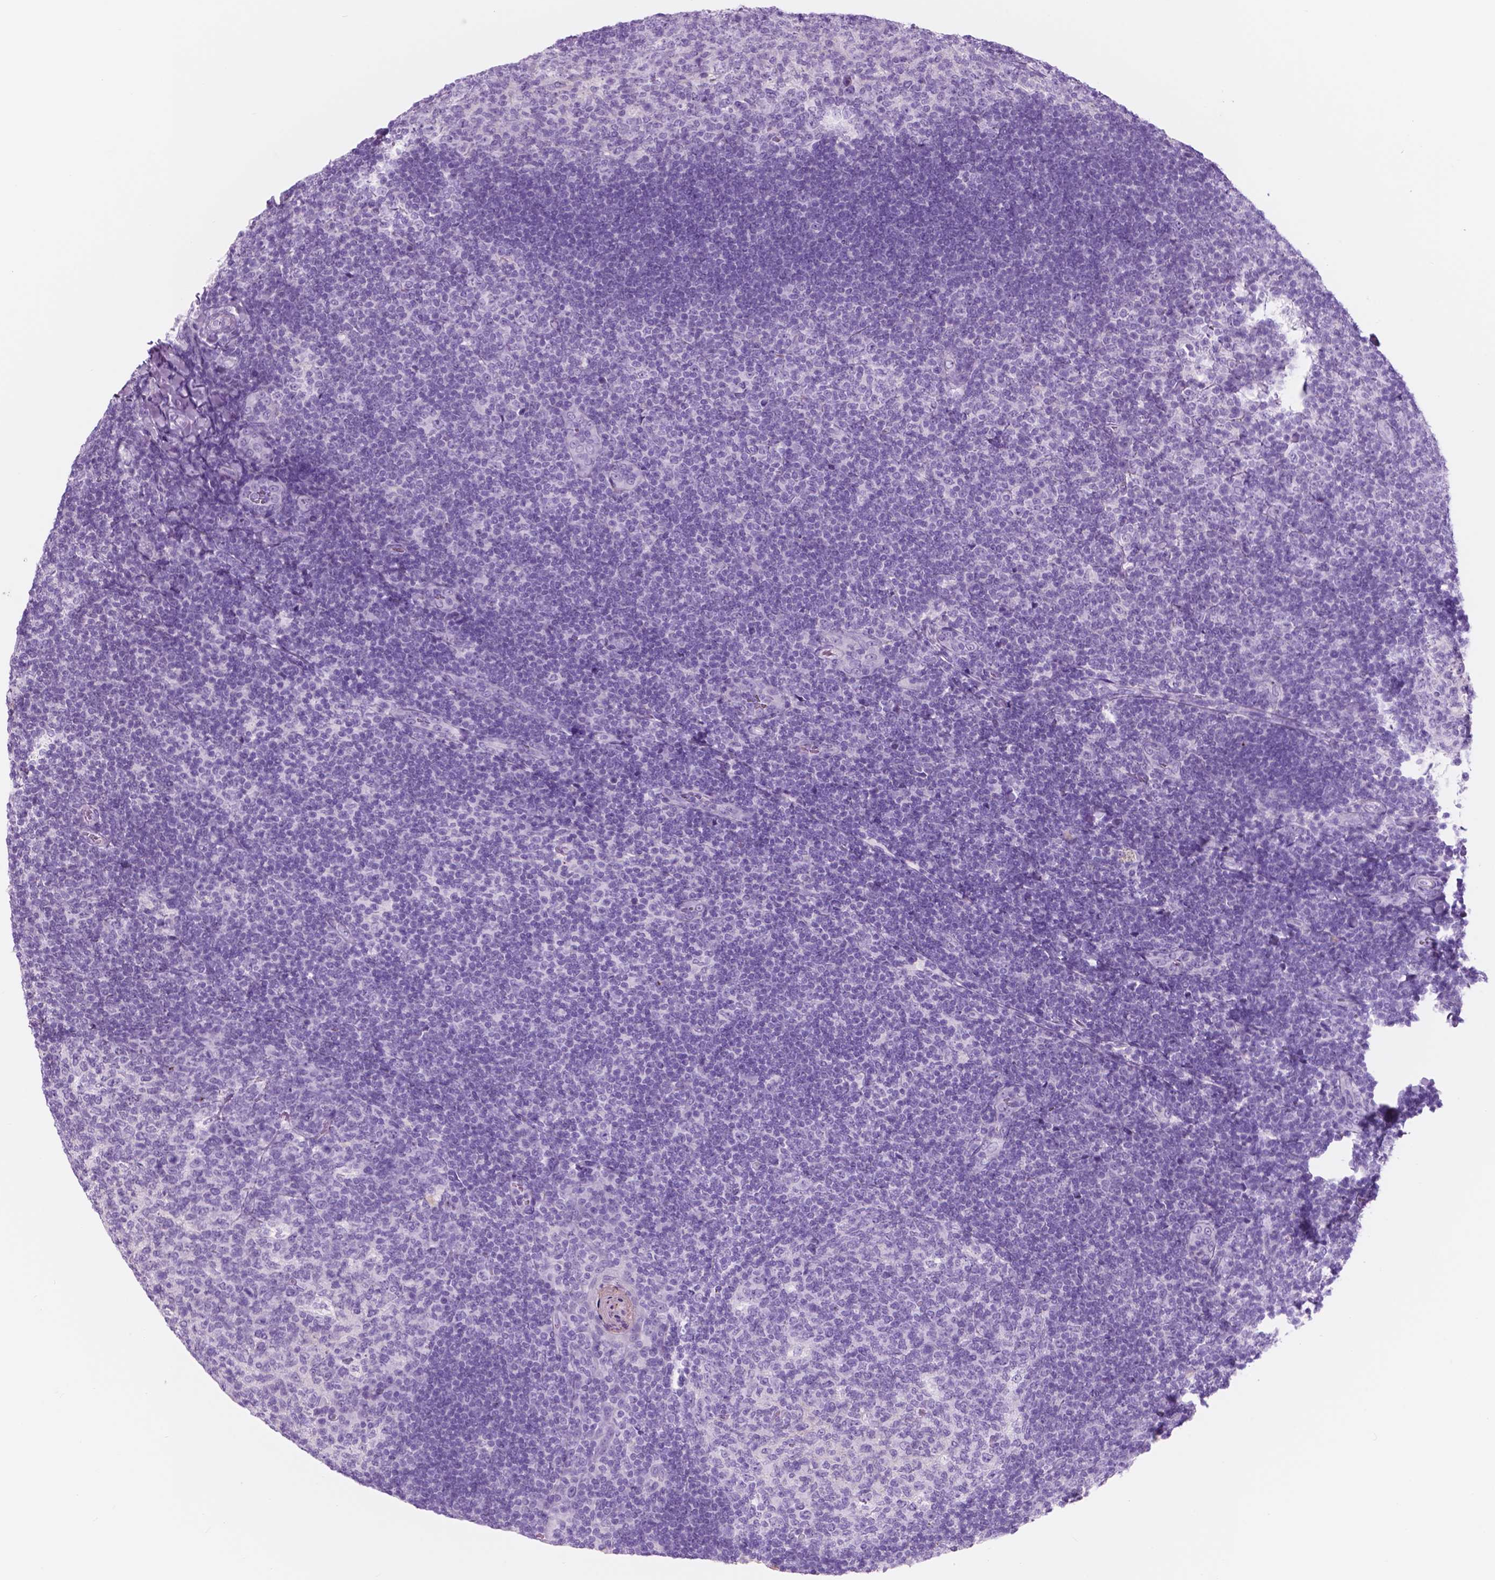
{"staining": {"intensity": "negative", "quantity": "none", "location": "none"}, "tissue": "tonsil", "cell_type": "Germinal center cells", "image_type": "normal", "snomed": [{"axis": "morphology", "description": "Normal tissue, NOS"}, {"axis": "topography", "description": "Tonsil"}], "caption": "This photomicrograph is of unremarkable tonsil stained with immunohistochemistry (IHC) to label a protein in brown with the nuclei are counter-stained blue. There is no staining in germinal center cells.", "gene": "CUZD1", "patient": {"sex": "male", "age": 17}}